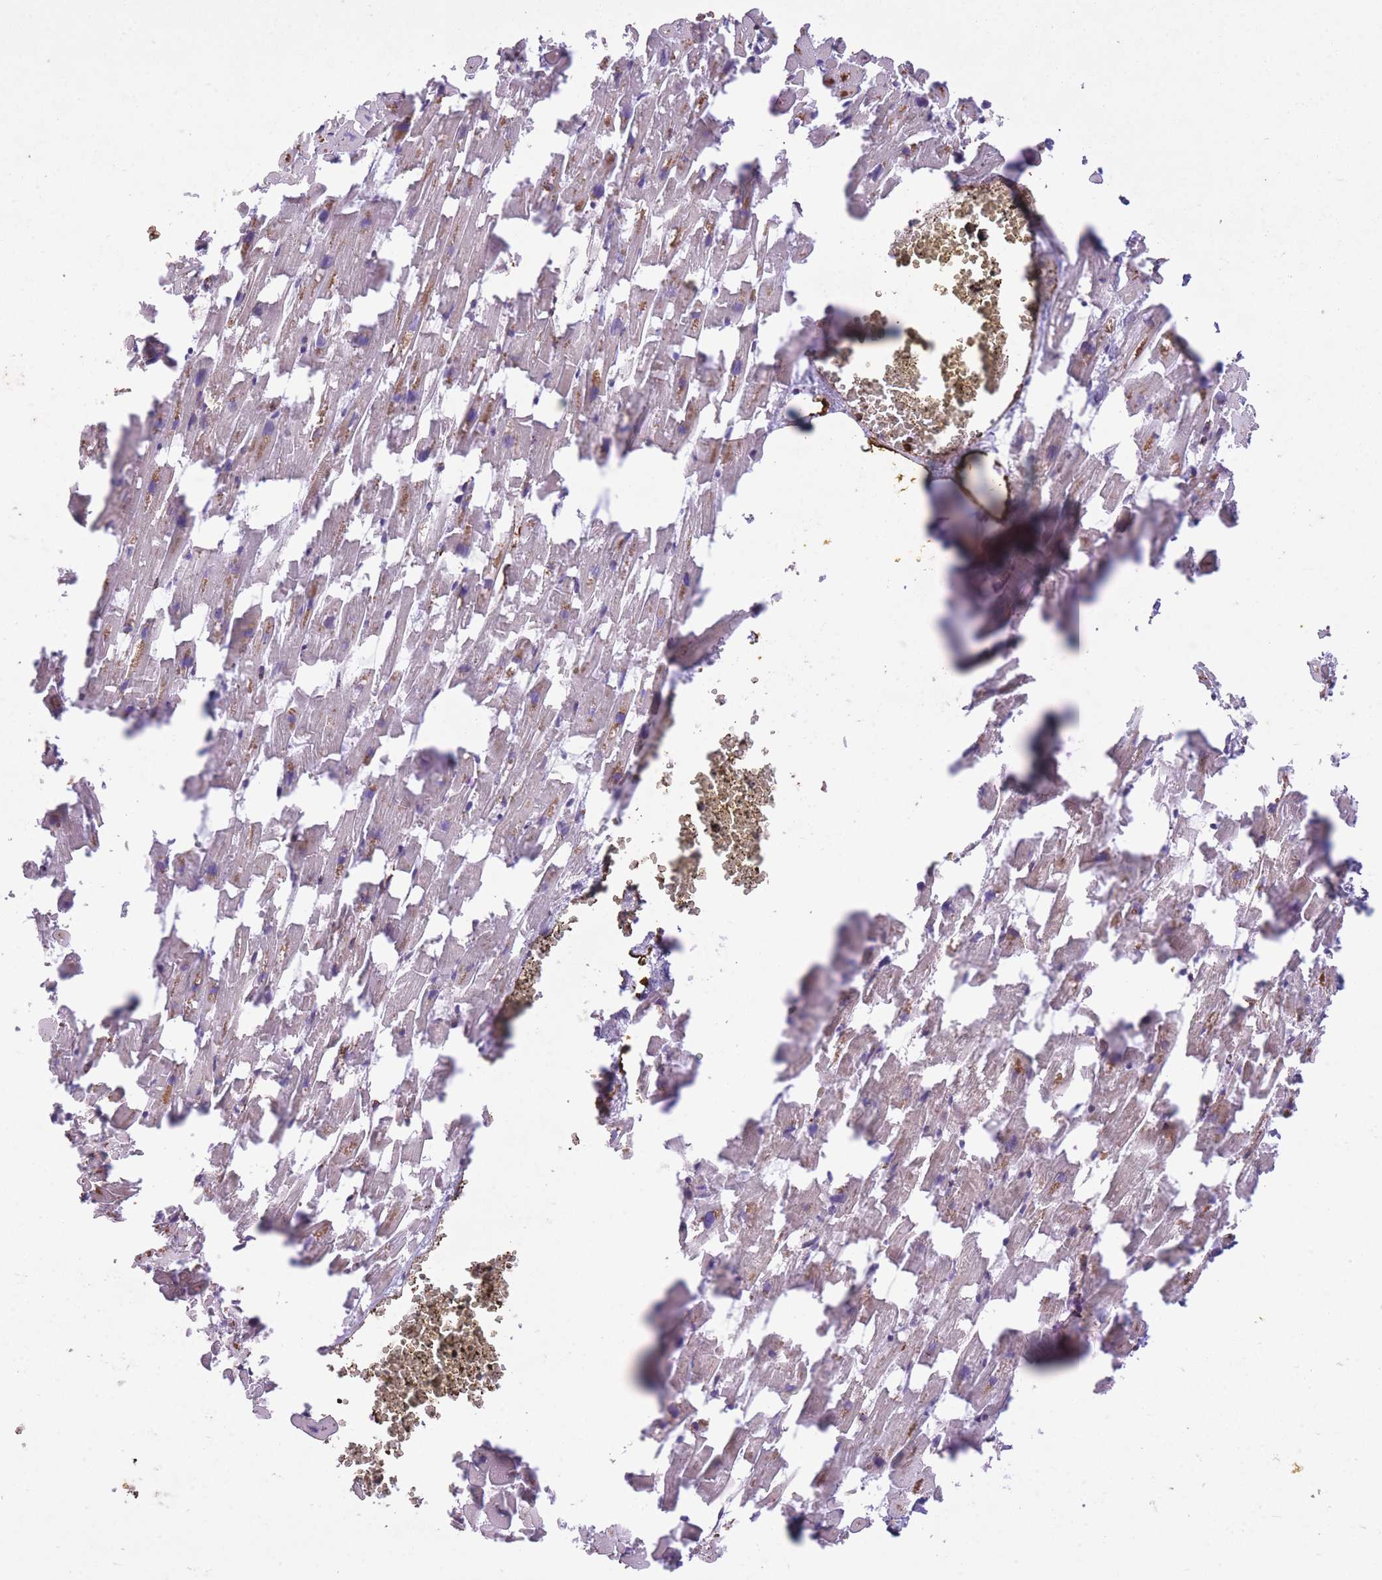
{"staining": {"intensity": "moderate", "quantity": "25%-75%", "location": "cytoplasmic/membranous"}, "tissue": "heart muscle", "cell_type": "Cardiomyocytes", "image_type": "normal", "snomed": [{"axis": "morphology", "description": "Normal tissue, NOS"}, {"axis": "topography", "description": "Heart"}], "caption": "An immunohistochemistry micrograph of normal tissue is shown. Protein staining in brown shows moderate cytoplasmic/membranous positivity in heart muscle within cardiomyocytes. The protein is stained brown, and the nuclei are stained in blue (DAB (3,3'-diaminobenzidine) IHC with brightfield microscopy, high magnification).", "gene": "CISH", "patient": {"sex": "female", "age": 64}}